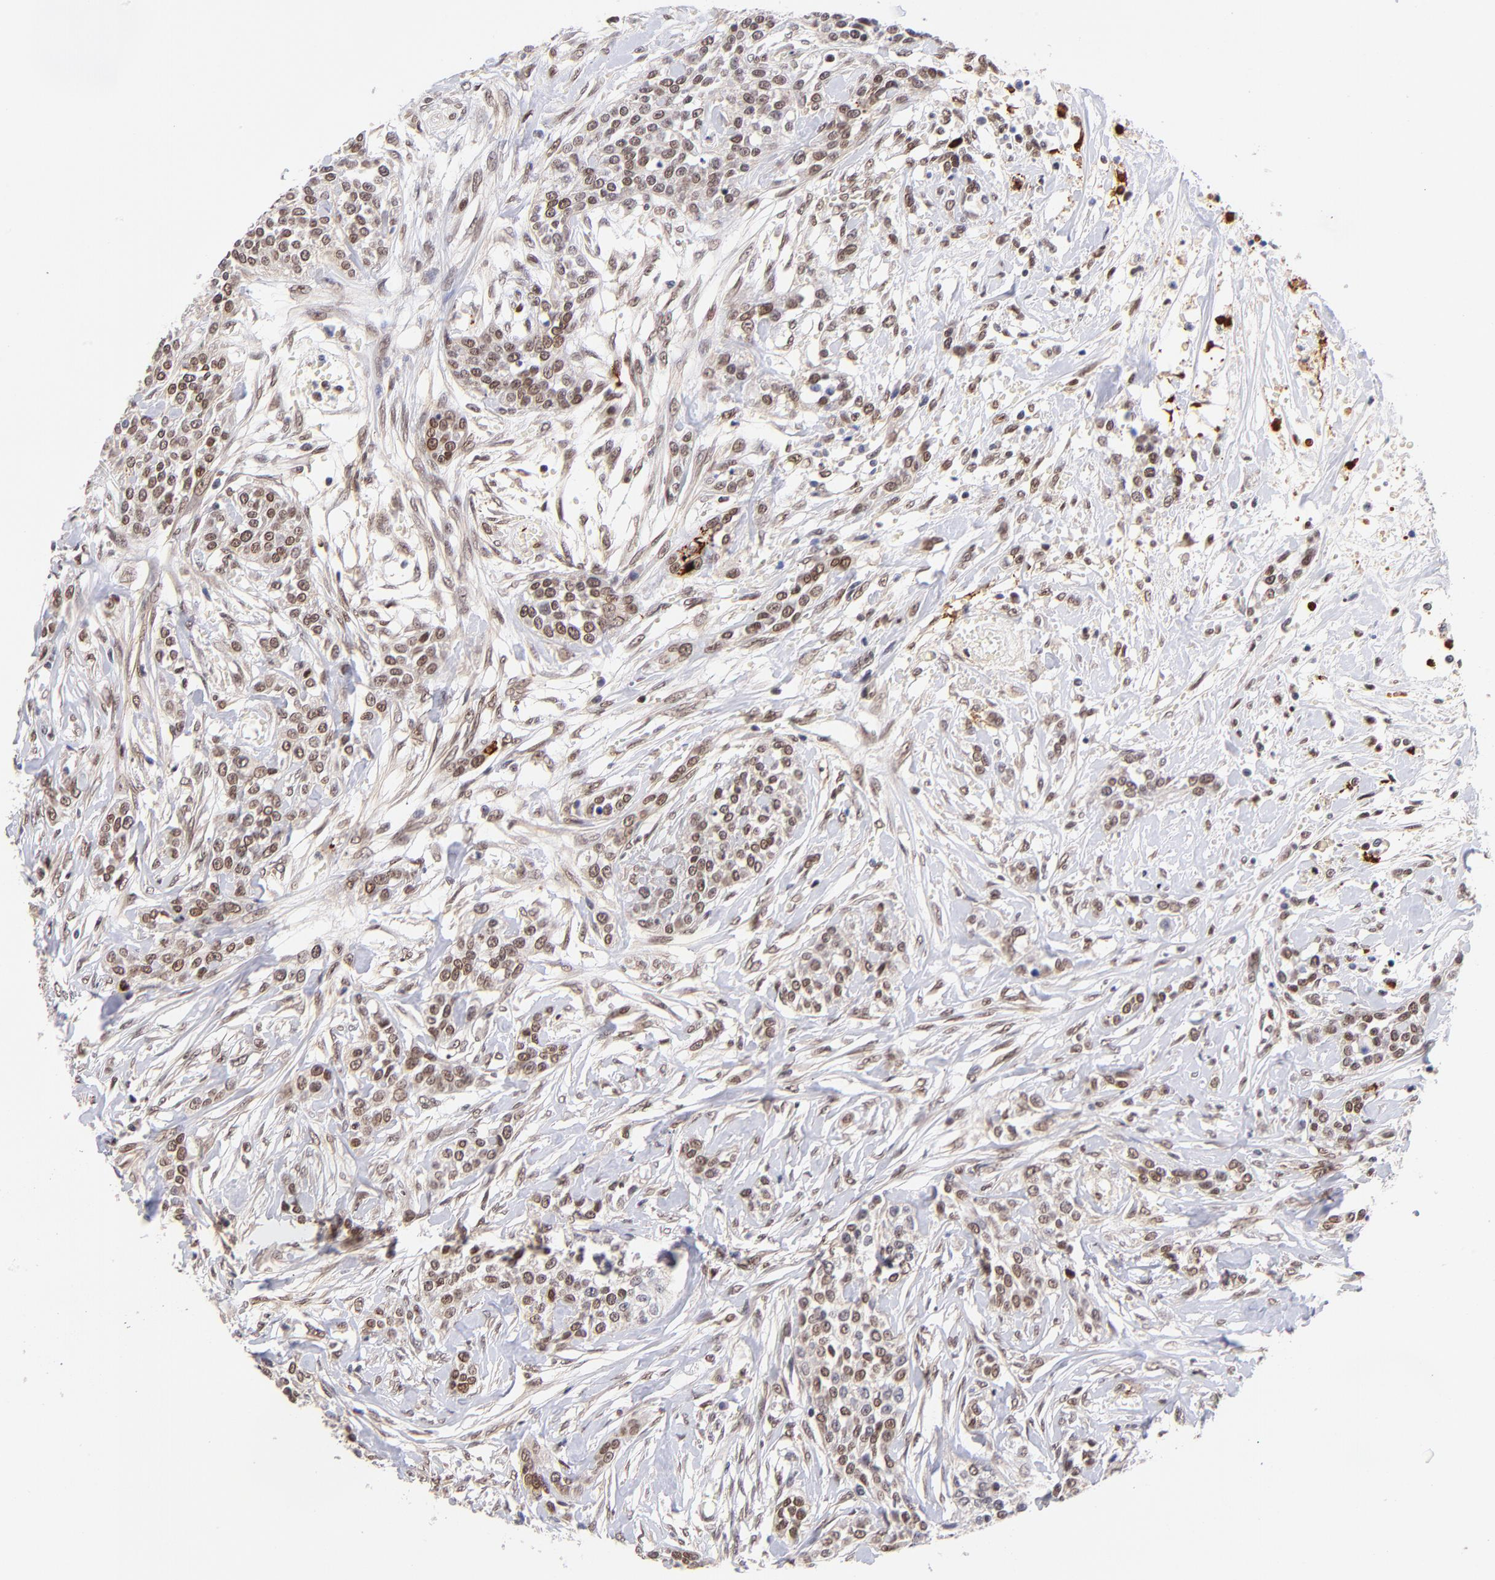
{"staining": {"intensity": "moderate", "quantity": ">75%", "location": "nuclear"}, "tissue": "urothelial cancer", "cell_type": "Tumor cells", "image_type": "cancer", "snomed": [{"axis": "morphology", "description": "Urothelial carcinoma, High grade"}, {"axis": "topography", "description": "Urinary bladder"}], "caption": "Moderate nuclear staining for a protein is seen in about >75% of tumor cells of urothelial cancer using immunohistochemistry.", "gene": "MIDEAS", "patient": {"sex": "male", "age": 56}}